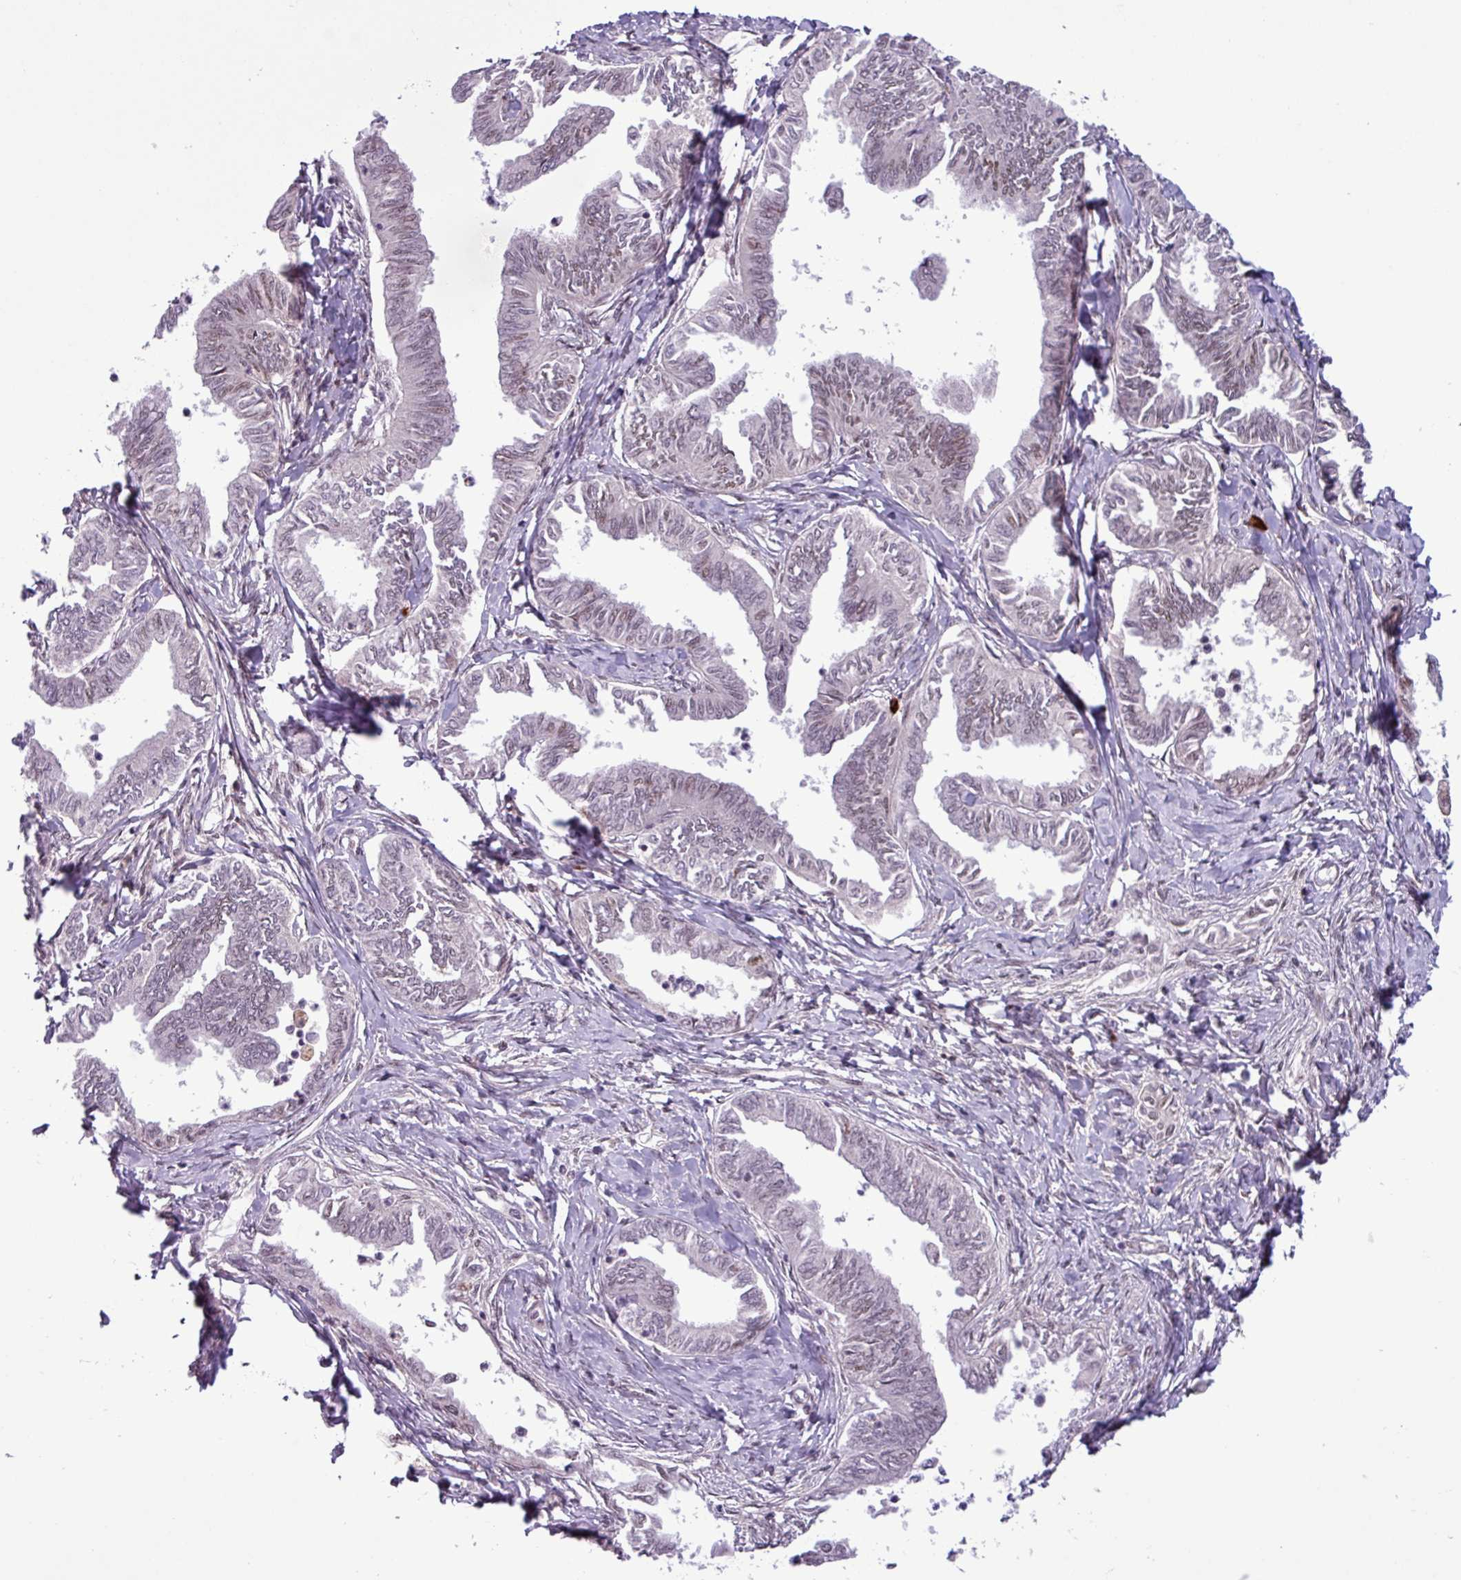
{"staining": {"intensity": "moderate", "quantity": "<25%", "location": "nuclear"}, "tissue": "ovarian cancer", "cell_type": "Tumor cells", "image_type": "cancer", "snomed": [{"axis": "morphology", "description": "Carcinoma, endometroid"}, {"axis": "topography", "description": "Ovary"}], "caption": "Brown immunohistochemical staining in endometroid carcinoma (ovarian) exhibits moderate nuclear positivity in about <25% of tumor cells.", "gene": "NOTCH2", "patient": {"sex": "female", "age": 70}}